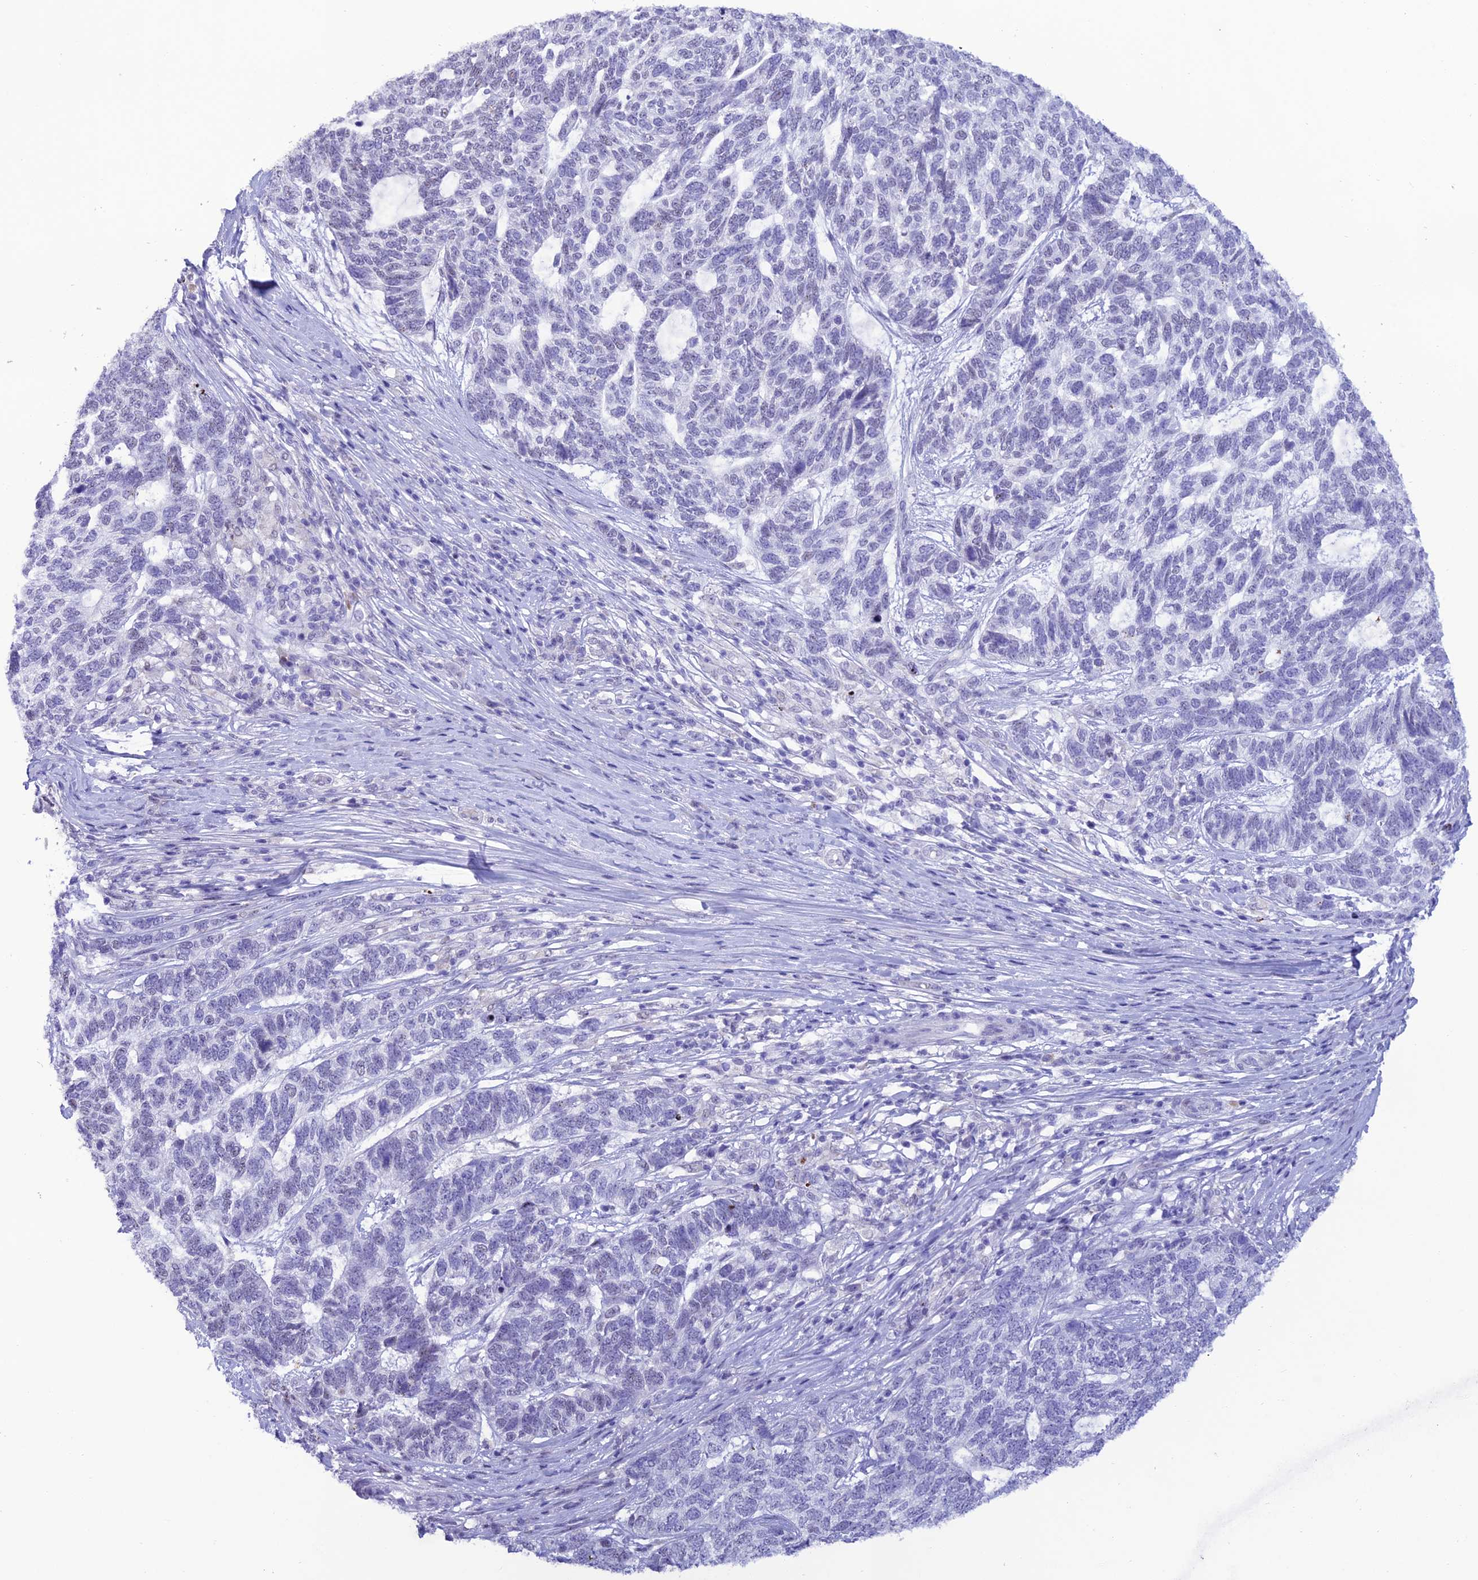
{"staining": {"intensity": "negative", "quantity": "none", "location": "none"}, "tissue": "skin cancer", "cell_type": "Tumor cells", "image_type": "cancer", "snomed": [{"axis": "morphology", "description": "Basal cell carcinoma"}, {"axis": "topography", "description": "Skin"}], "caption": "There is no significant staining in tumor cells of skin basal cell carcinoma.", "gene": "MFSD2B", "patient": {"sex": "female", "age": 65}}